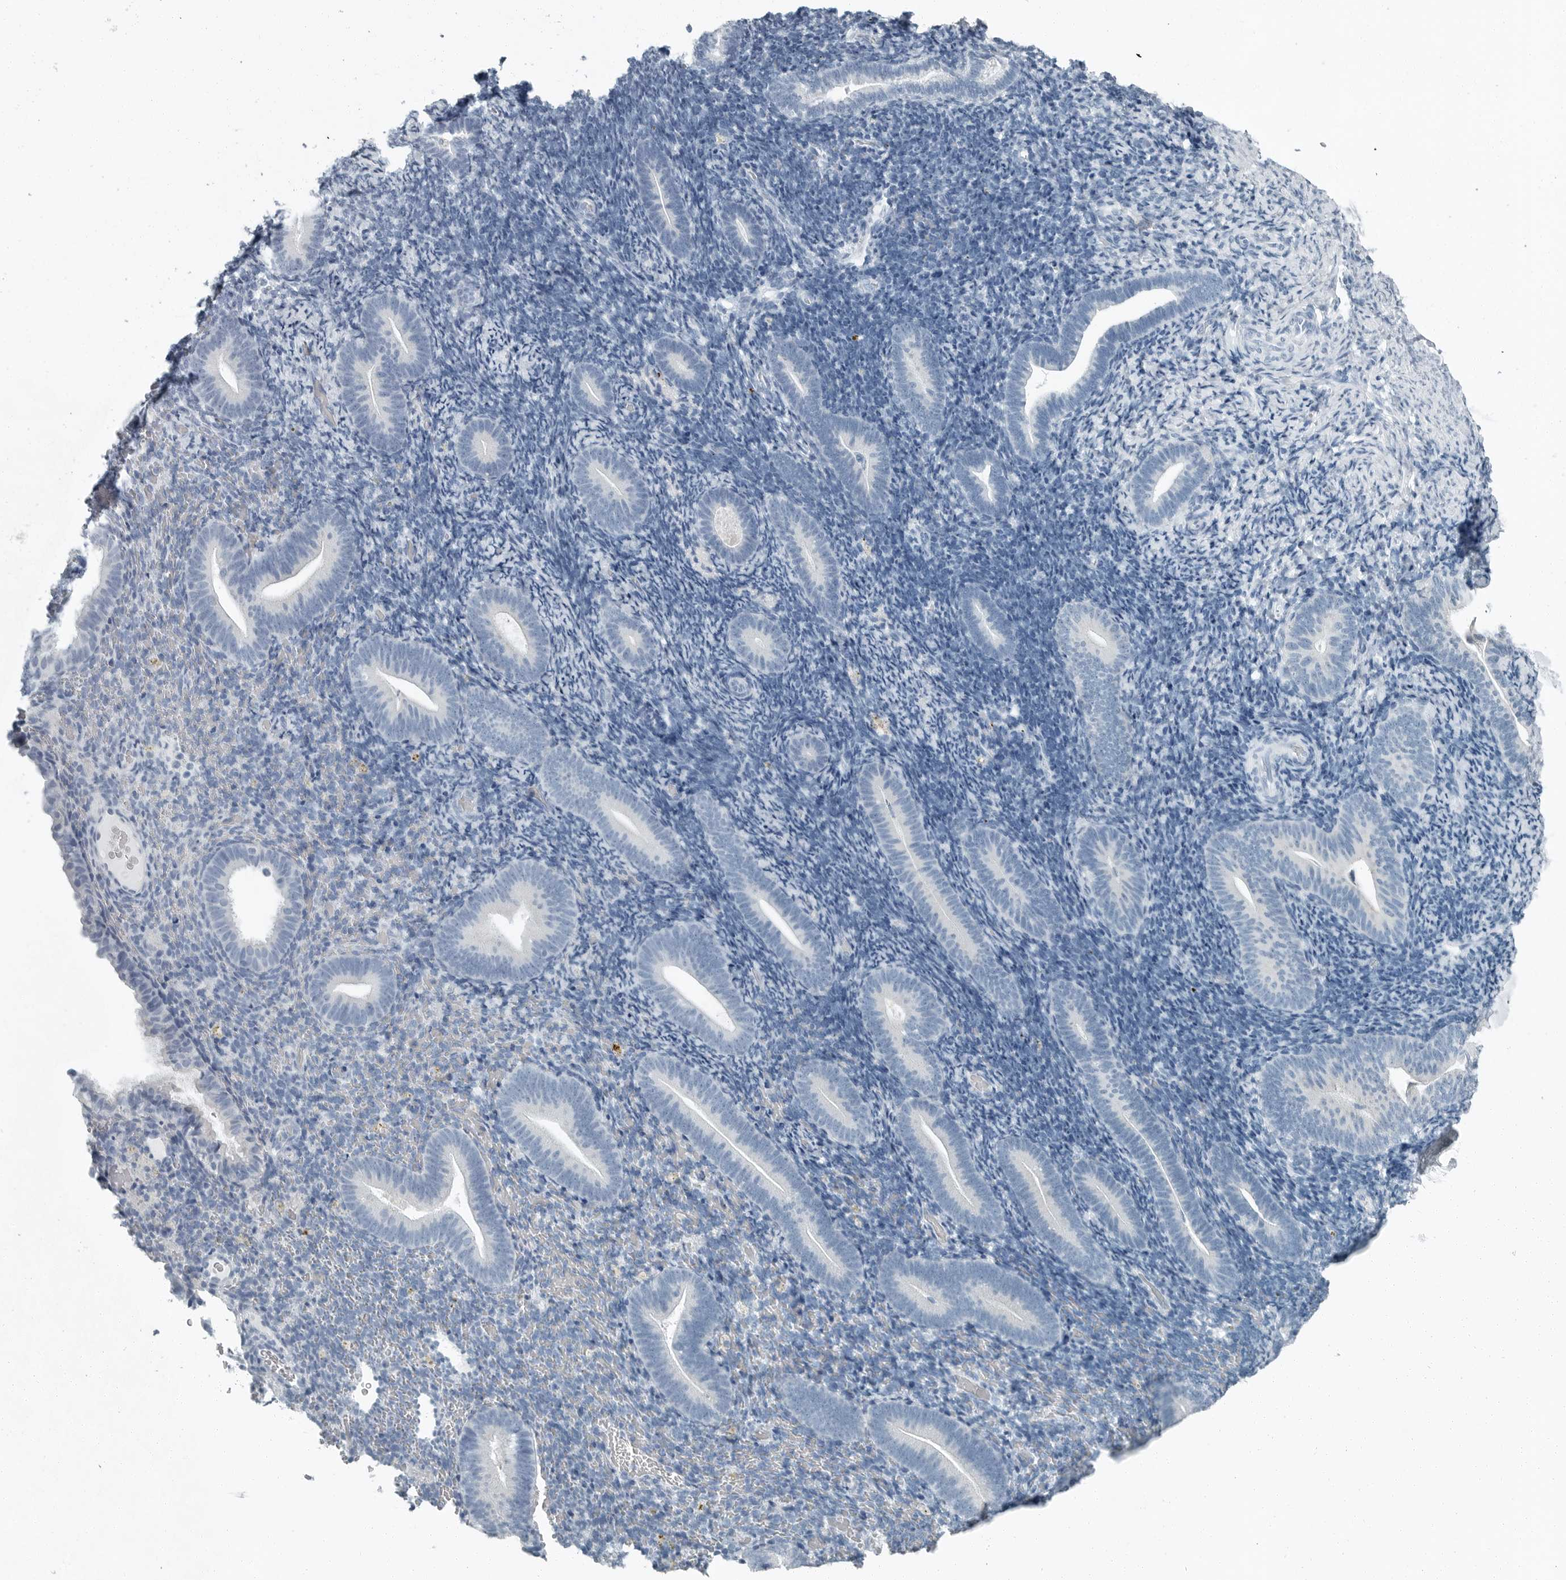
{"staining": {"intensity": "negative", "quantity": "none", "location": "none"}, "tissue": "endometrium", "cell_type": "Cells in endometrial stroma", "image_type": "normal", "snomed": [{"axis": "morphology", "description": "Normal tissue, NOS"}, {"axis": "topography", "description": "Endometrium"}], "caption": "A photomicrograph of endometrium stained for a protein demonstrates no brown staining in cells in endometrial stroma. (Immunohistochemistry, brightfield microscopy, high magnification).", "gene": "ZPBP2", "patient": {"sex": "female", "age": 51}}